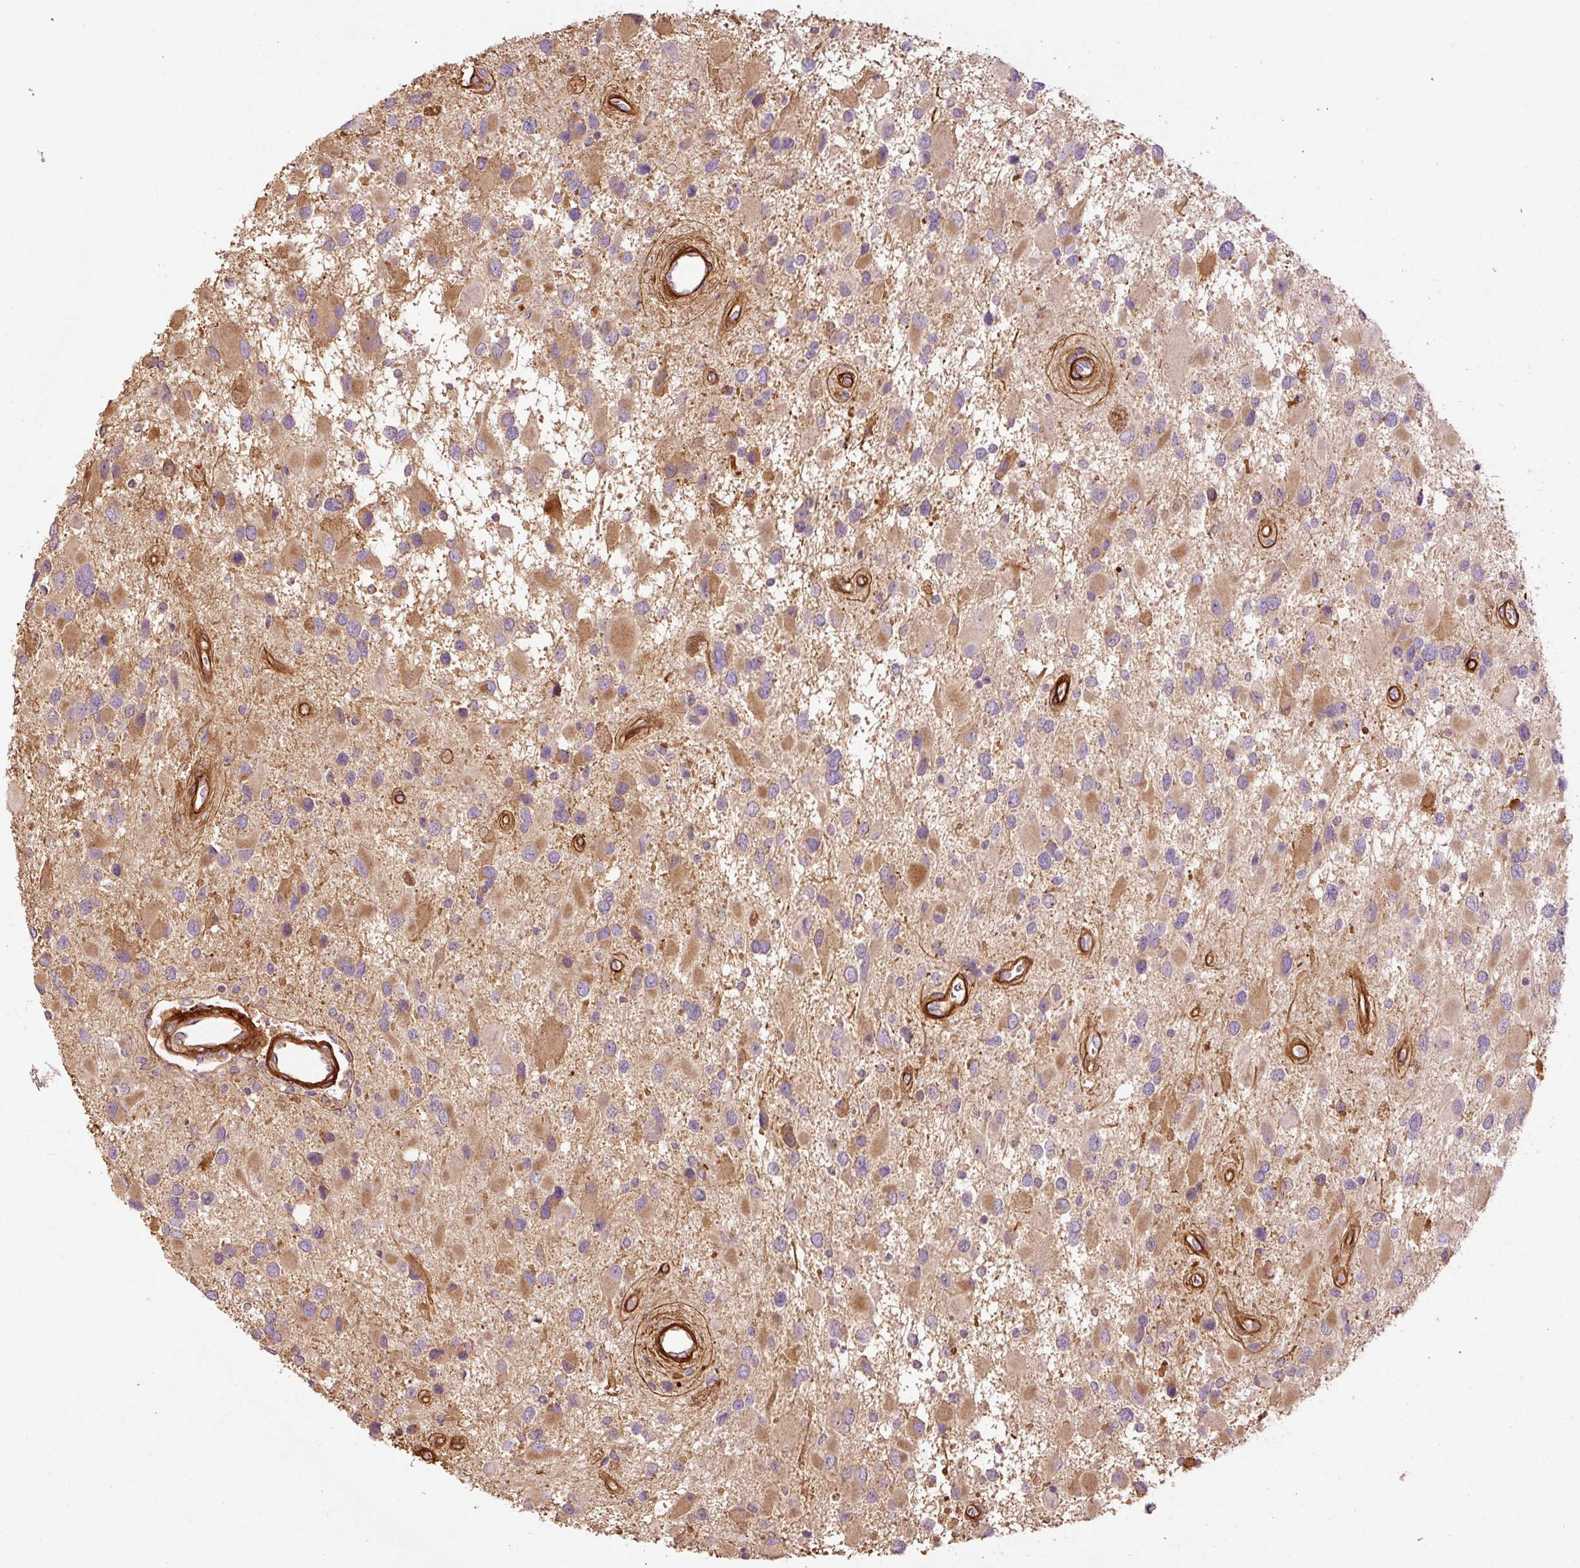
{"staining": {"intensity": "moderate", "quantity": "25%-75%", "location": "cytoplasmic/membranous"}, "tissue": "glioma", "cell_type": "Tumor cells", "image_type": "cancer", "snomed": [{"axis": "morphology", "description": "Glioma, malignant, High grade"}, {"axis": "topography", "description": "Brain"}], "caption": "Immunohistochemical staining of malignant high-grade glioma shows moderate cytoplasmic/membranous protein expression in approximately 25%-75% of tumor cells. The staining was performed using DAB (3,3'-diaminobenzidine), with brown indicating positive protein expression. Nuclei are stained blue with hematoxylin.", "gene": "NID2", "patient": {"sex": "male", "age": 53}}